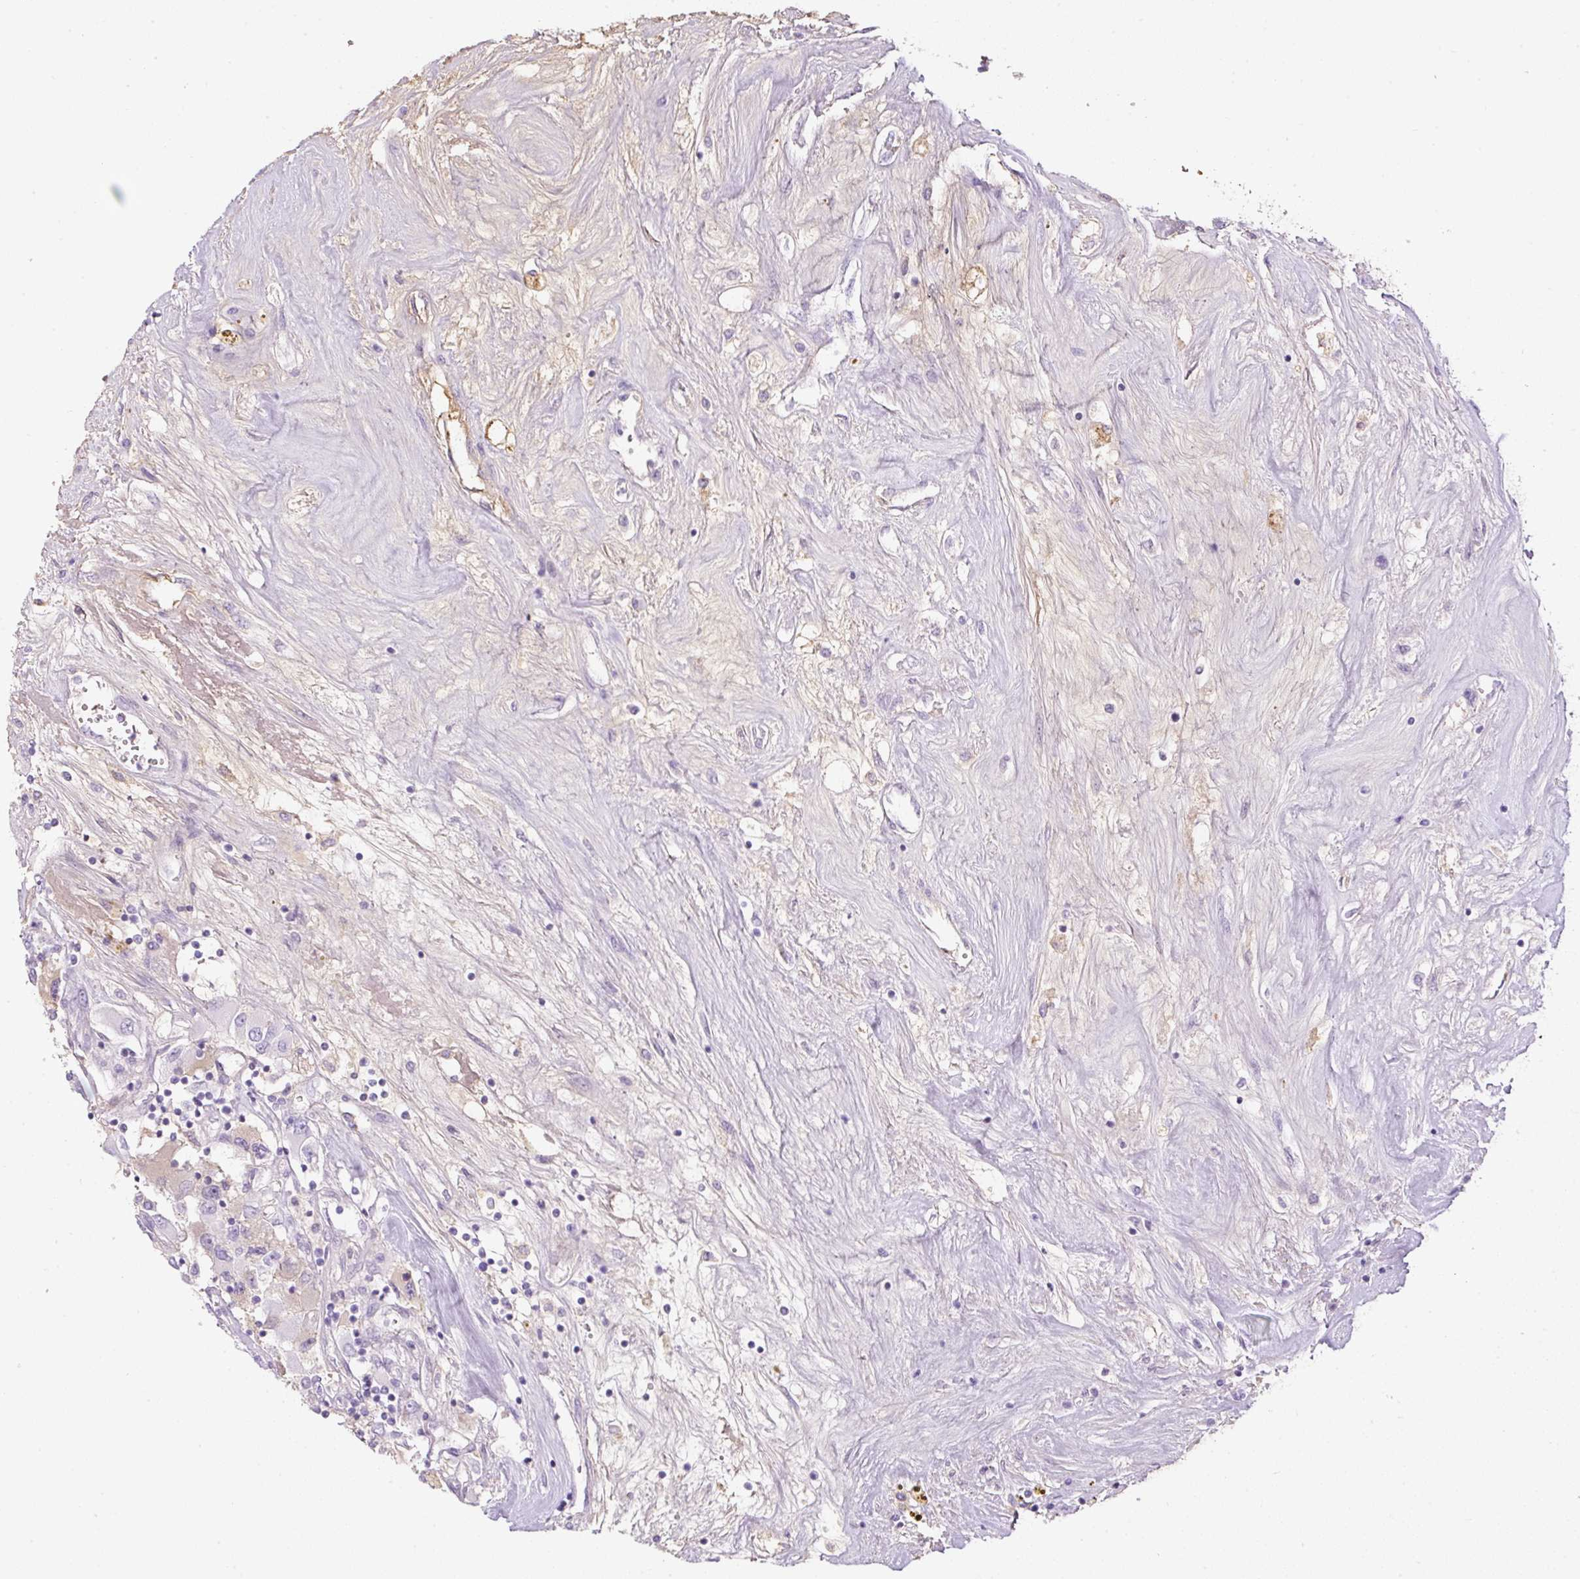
{"staining": {"intensity": "negative", "quantity": "none", "location": "none"}, "tissue": "renal cancer", "cell_type": "Tumor cells", "image_type": "cancer", "snomed": [{"axis": "morphology", "description": "Adenocarcinoma, NOS"}, {"axis": "topography", "description": "Kidney"}], "caption": "There is no significant positivity in tumor cells of renal adenocarcinoma.", "gene": "APOA1", "patient": {"sex": "female", "age": 52}}